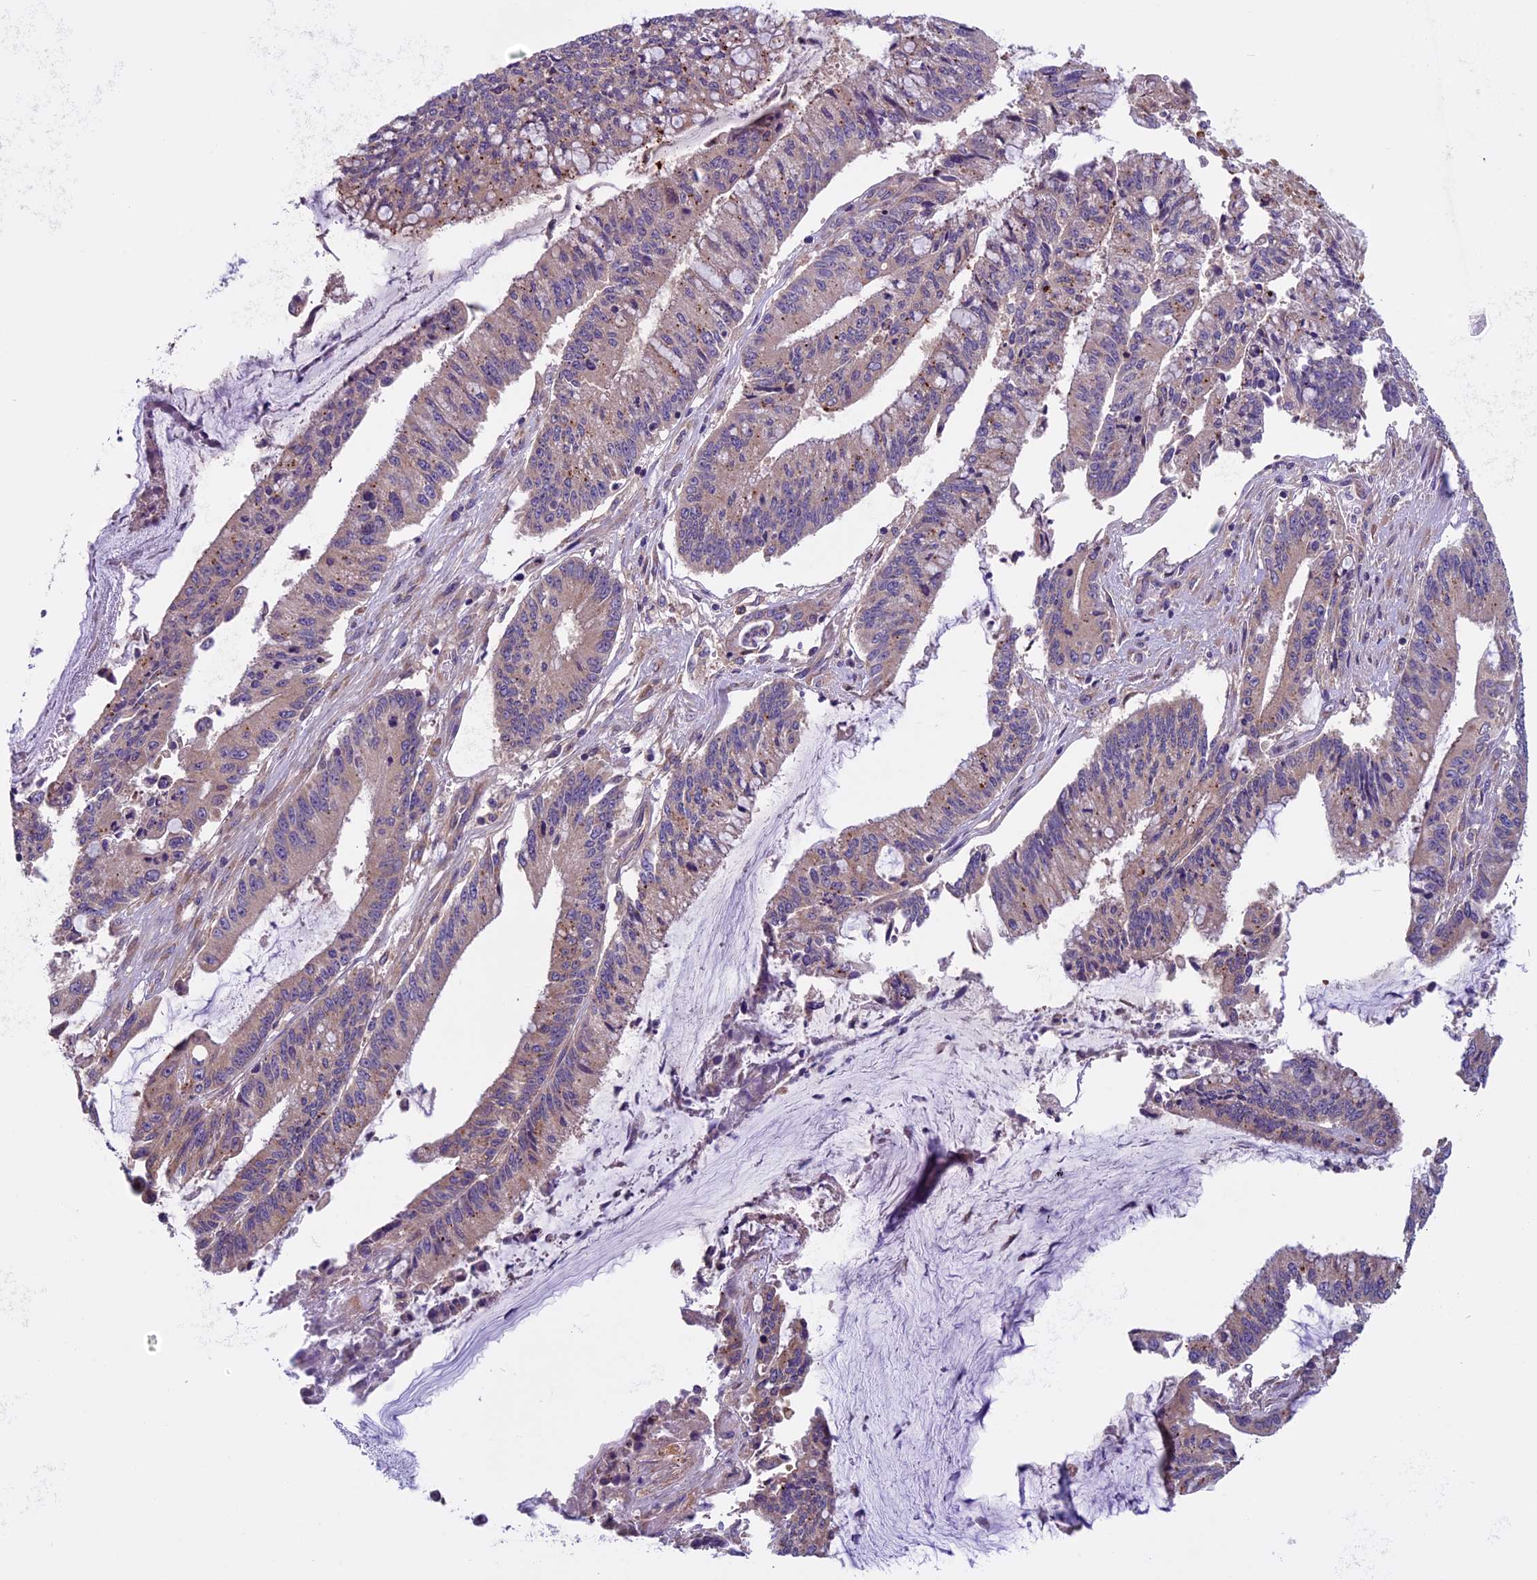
{"staining": {"intensity": "weak", "quantity": "25%-75%", "location": "cytoplasmic/membranous"}, "tissue": "pancreatic cancer", "cell_type": "Tumor cells", "image_type": "cancer", "snomed": [{"axis": "morphology", "description": "Adenocarcinoma, NOS"}, {"axis": "topography", "description": "Pancreas"}], "caption": "A brown stain shows weak cytoplasmic/membranous expression of a protein in human pancreatic adenocarcinoma tumor cells.", "gene": "DCTN5", "patient": {"sex": "female", "age": 50}}